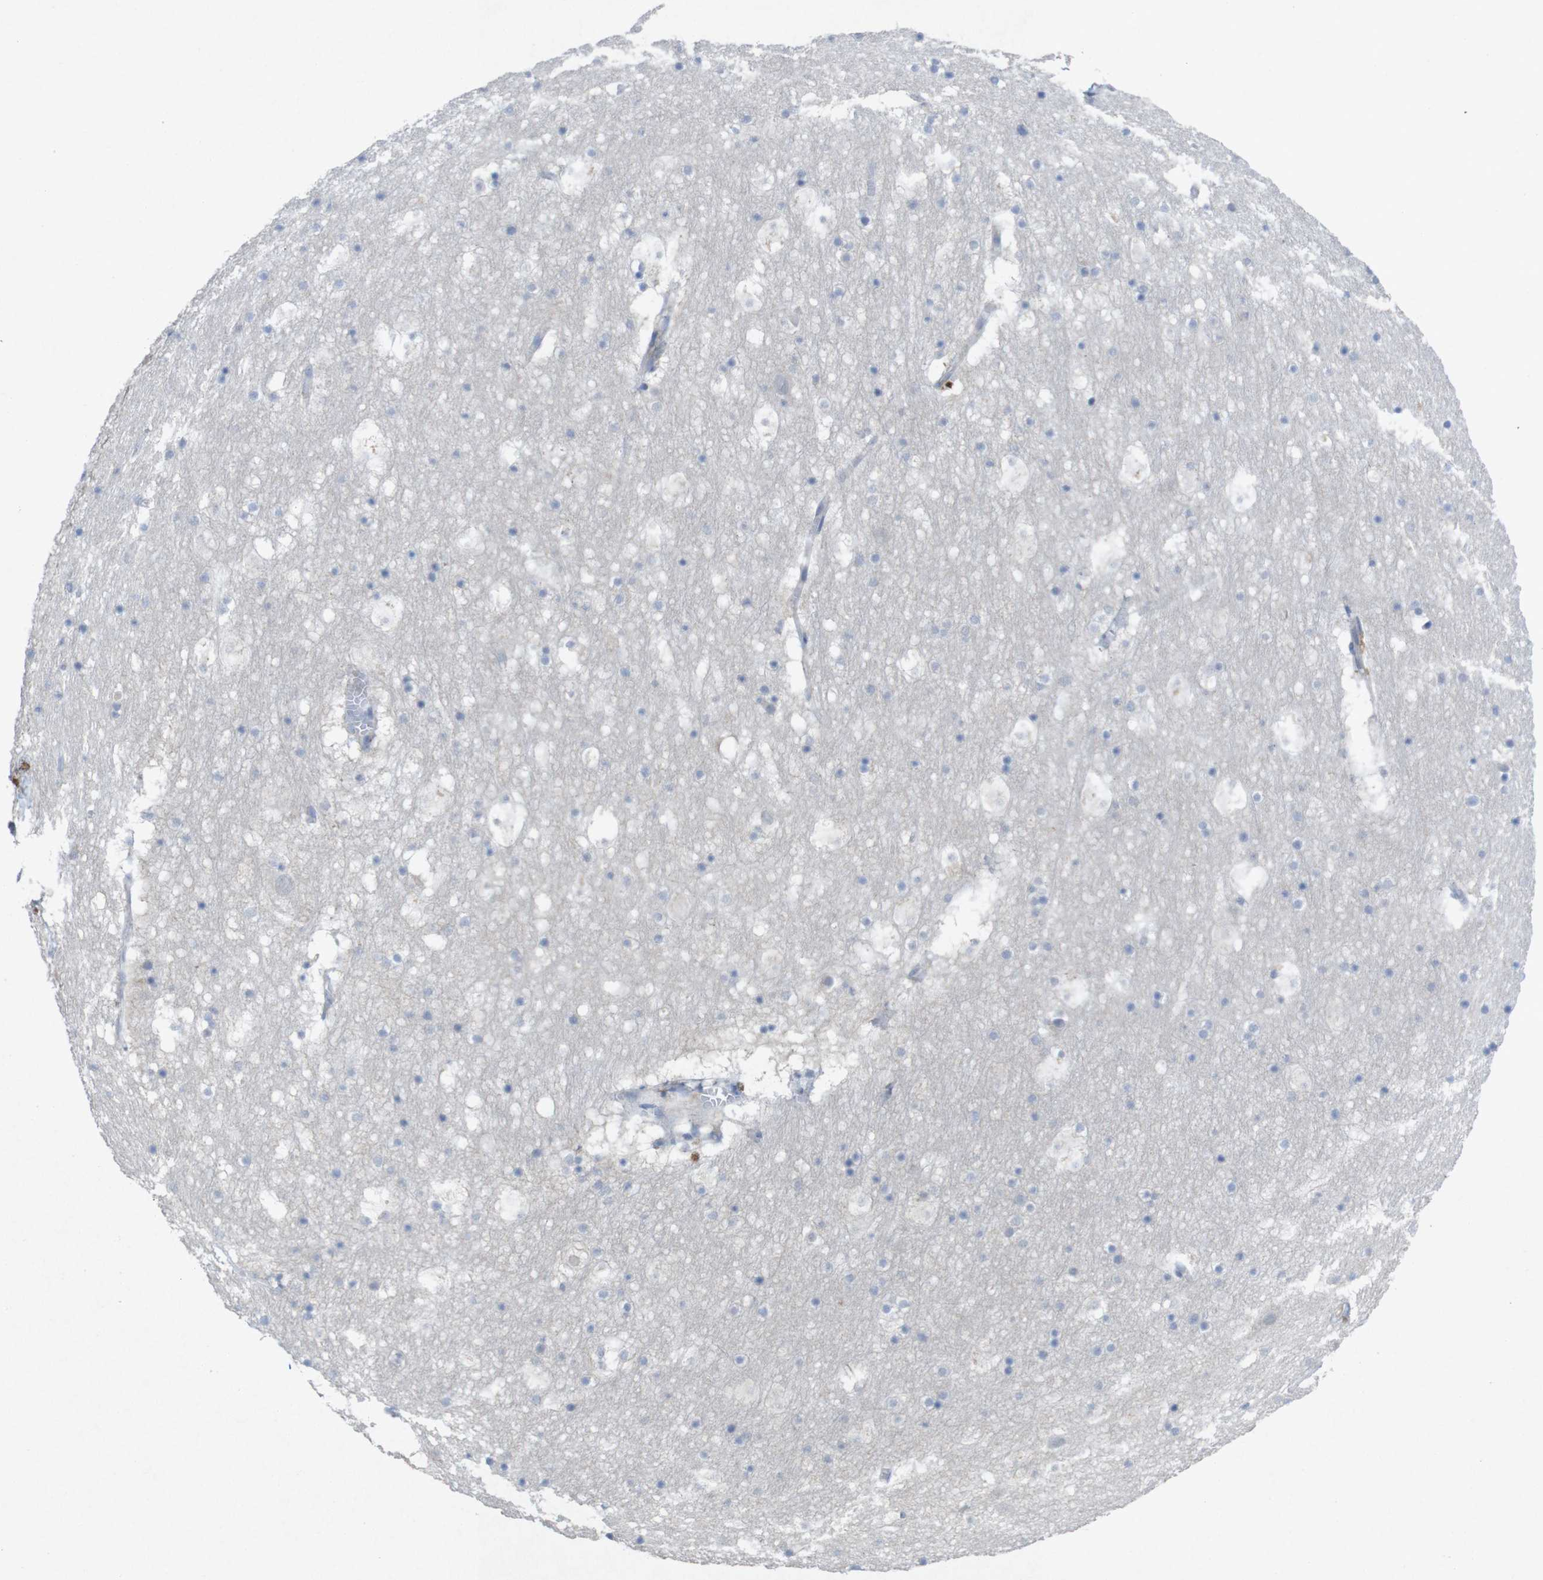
{"staining": {"intensity": "negative", "quantity": "none", "location": "none"}, "tissue": "hippocampus", "cell_type": "Glial cells", "image_type": "normal", "snomed": [{"axis": "morphology", "description": "Normal tissue, NOS"}, {"axis": "topography", "description": "Hippocampus"}], "caption": "Immunohistochemical staining of unremarkable human hippocampus displays no significant staining in glial cells.", "gene": "SLAMF7", "patient": {"sex": "male", "age": 45}}